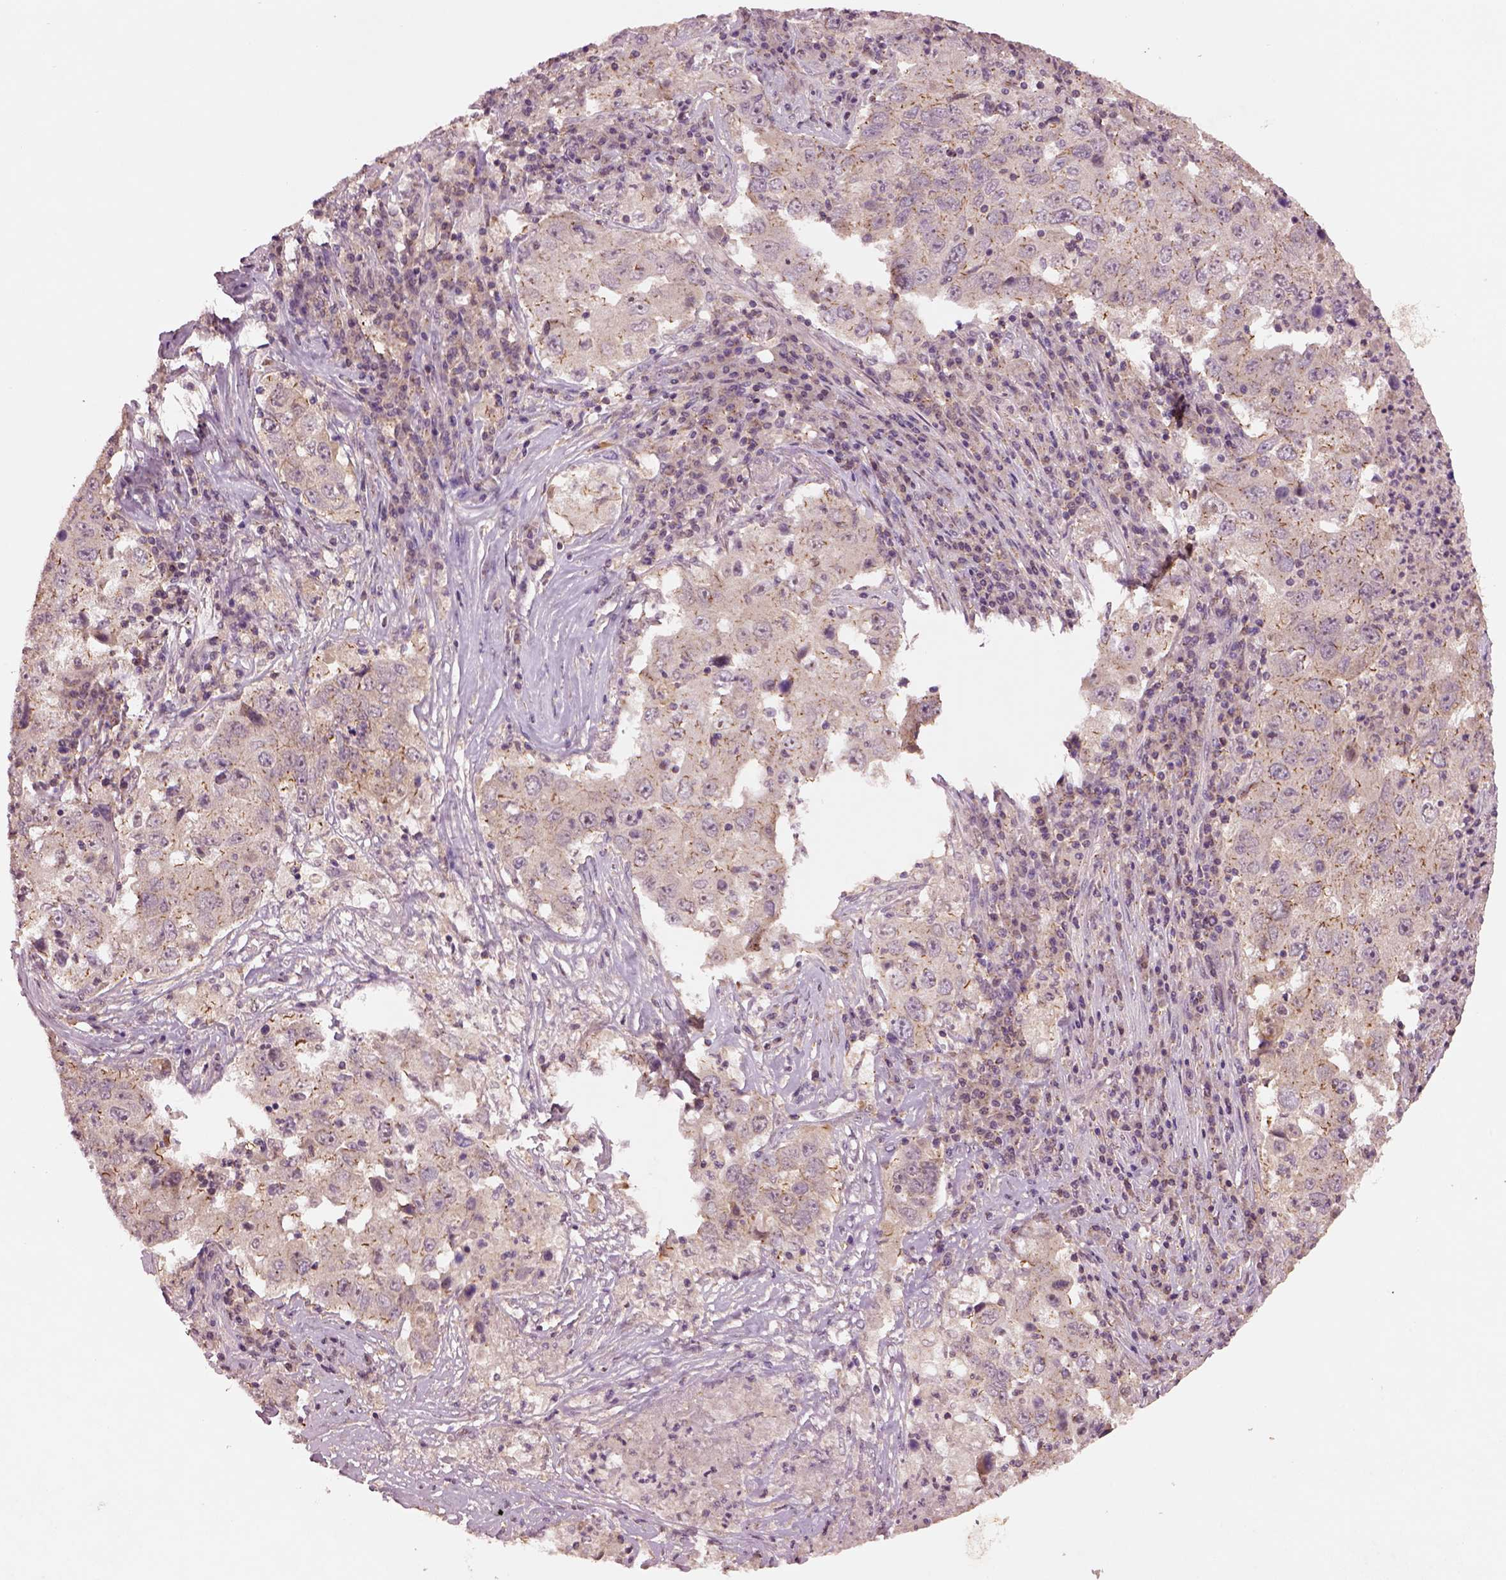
{"staining": {"intensity": "moderate", "quantity": "25%-75%", "location": "cytoplasmic/membranous"}, "tissue": "lung cancer", "cell_type": "Tumor cells", "image_type": "cancer", "snomed": [{"axis": "morphology", "description": "Adenocarcinoma, NOS"}, {"axis": "topography", "description": "Lung"}], "caption": "Immunohistochemistry photomicrograph of adenocarcinoma (lung) stained for a protein (brown), which demonstrates medium levels of moderate cytoplasmic/membranous staining in about 25%-75% of tumor cells.", "gene": "MTHFS", "patient": {"sex": "male", "age": 73}}